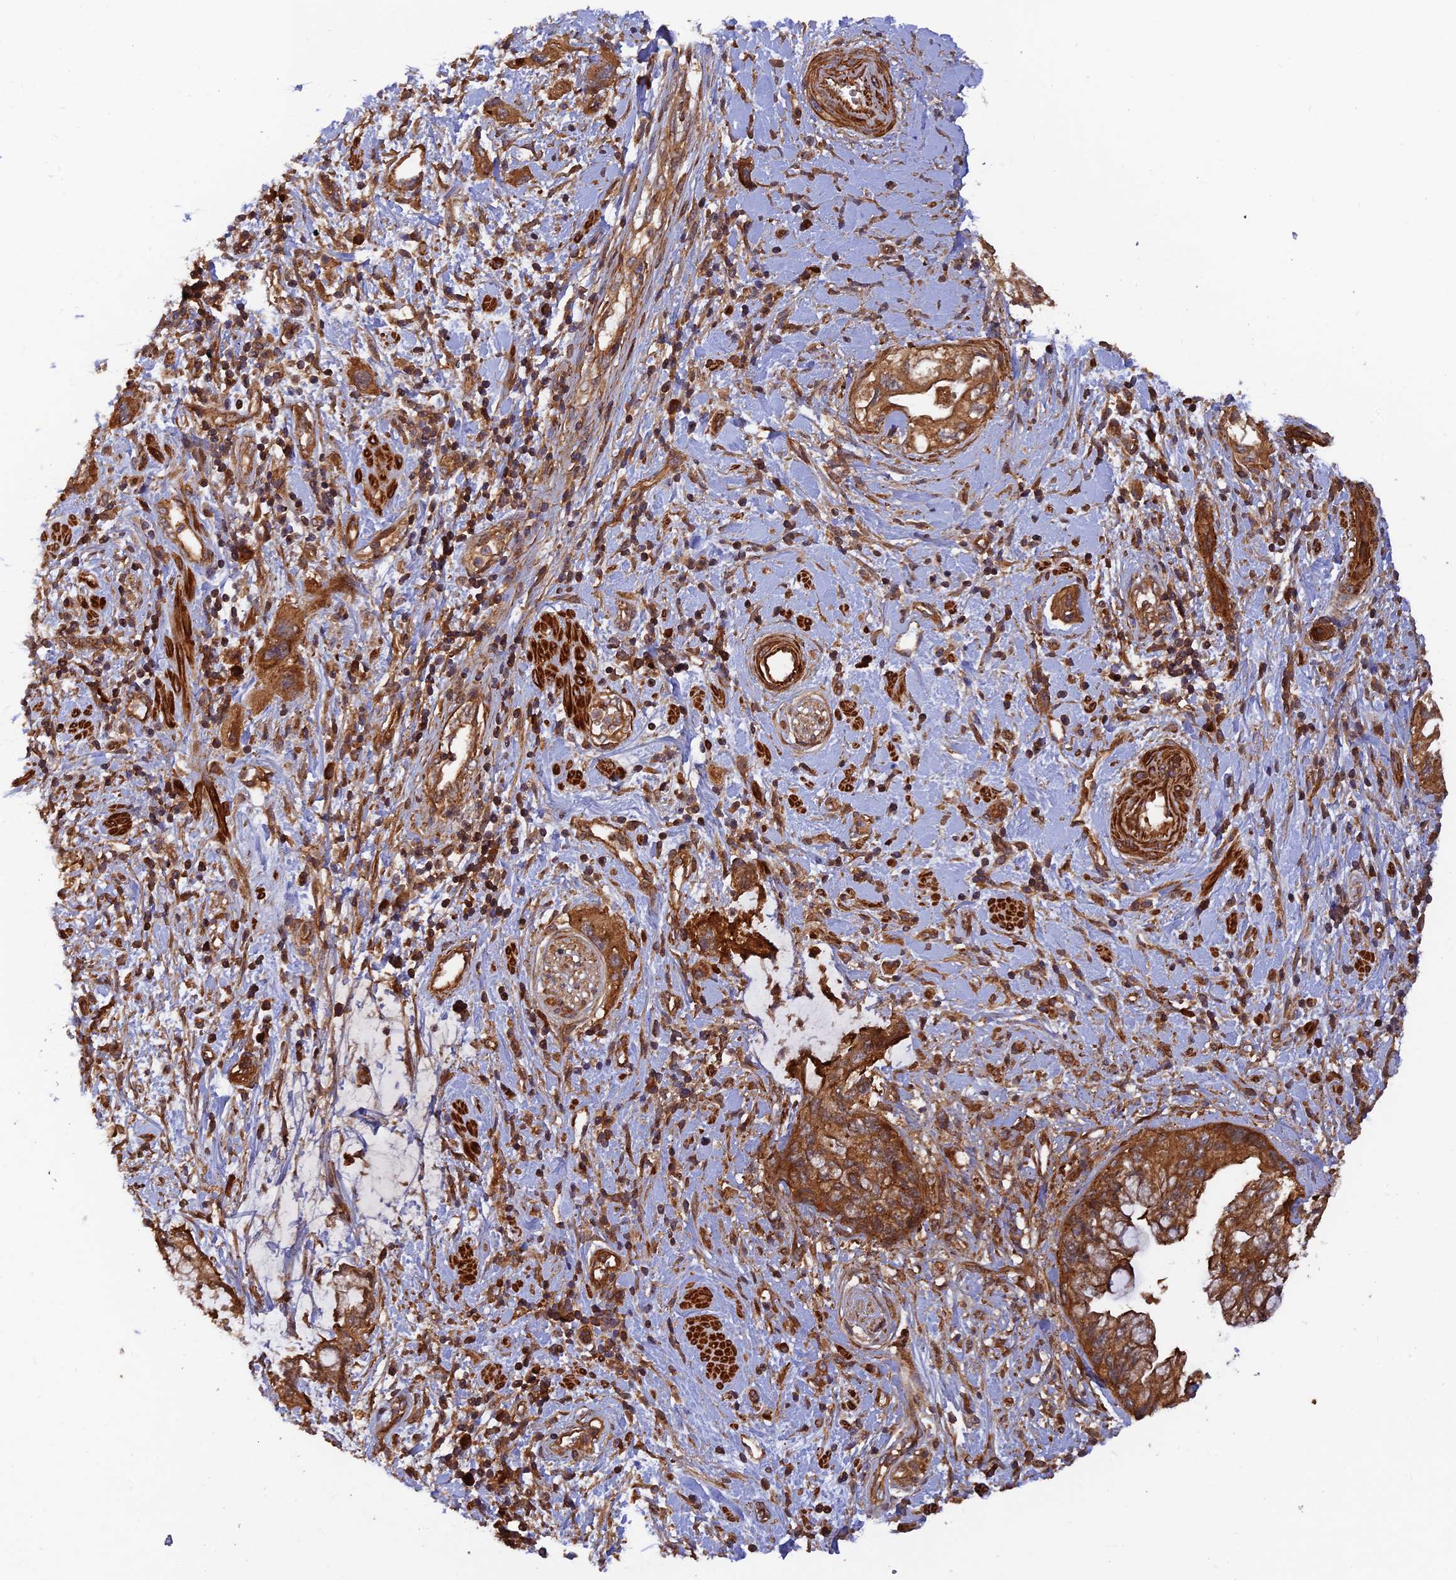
{"staining": {"intensity": "strong", "quantity": ">75%", "location": "cytoplasmic/membranous"}, "tissue": "pancreatic cancer", "cell_type": "Tumor cells", "image_type": "cancer", "snomed": [{"axis": "morphology", "description": "Adenocarcinoma, NOS"}, {"axis": "topography", "description": "Pancreas"}], "caption": "IHC (DAB) staining of pancreatic adenocarcinoma exhibits strong cytoplasmic/membranous protein expression in approximately >75% of tumor cells.", "gene": "RELCH", "patient": {"sex": "female", "age": 73}}